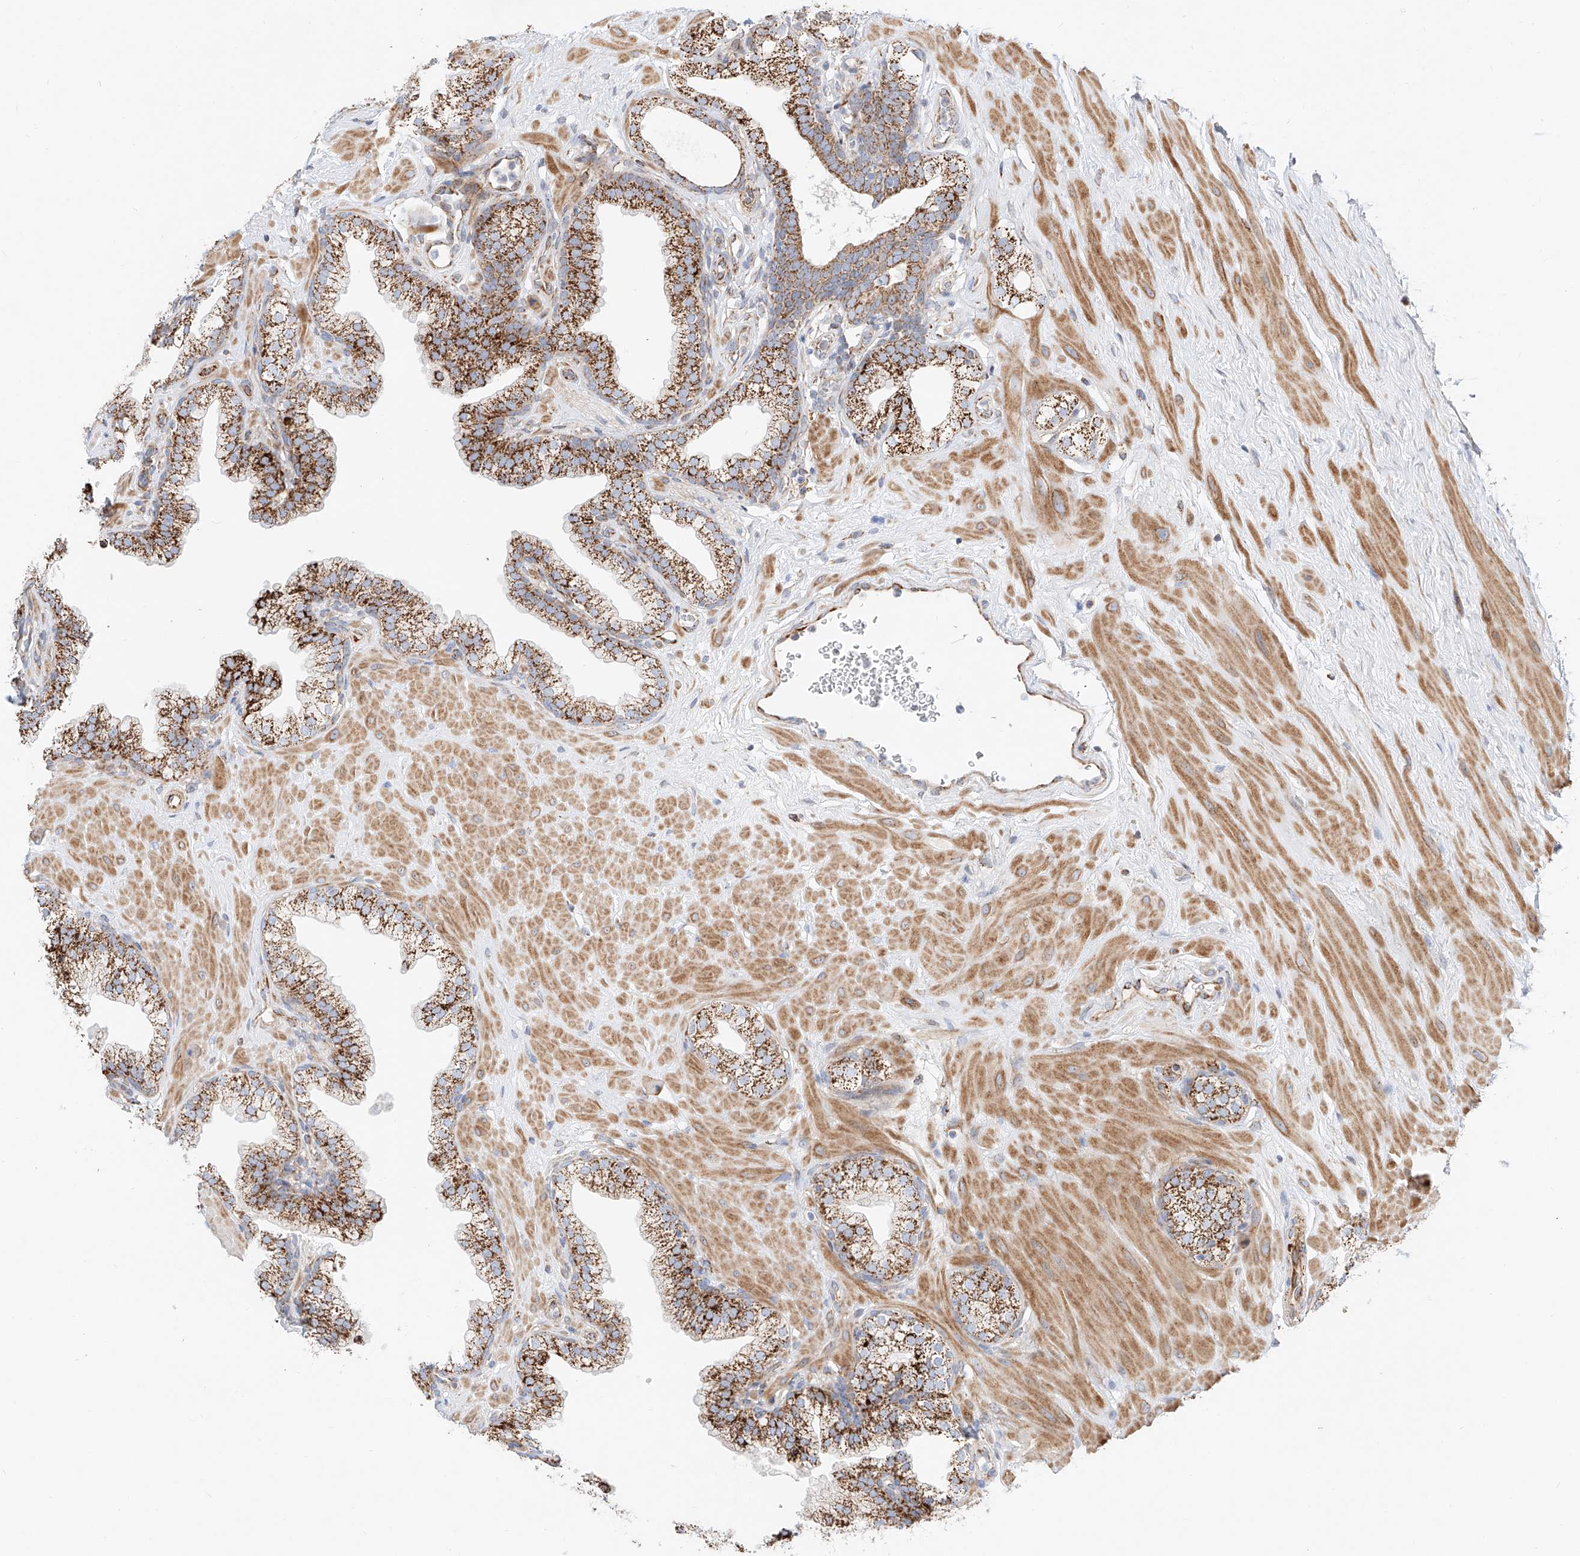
{"staining": {"intensity": "strong", "quantity": ">75%", "location": "cytoplasmic/membranous"}, "tissue": "prostate", "cell_type": "Glandular cells", "image_type": "normal", "snomed": [{"axis": "morphology", "description": "Normal tissue, NOS"}, {"axis": "morphology", "description": "Urothelial carcinoma, Low grade"}, {"axis": "topography", "description": "Urinary bladder"}, {"axis": "topography", "description": "Prostate"}], "caption": "Immunohistochemistry (IHC) (DAB) staining of unremarkable prostate exhibits strong cytoplasmic/membranous protein staining in approximately >75% of glandular cells. Ihc stains the protein of interest in brown and the nuclei are stained blue.", "gene": "CST9", "patient": {"sex": "male", "age": 60}}